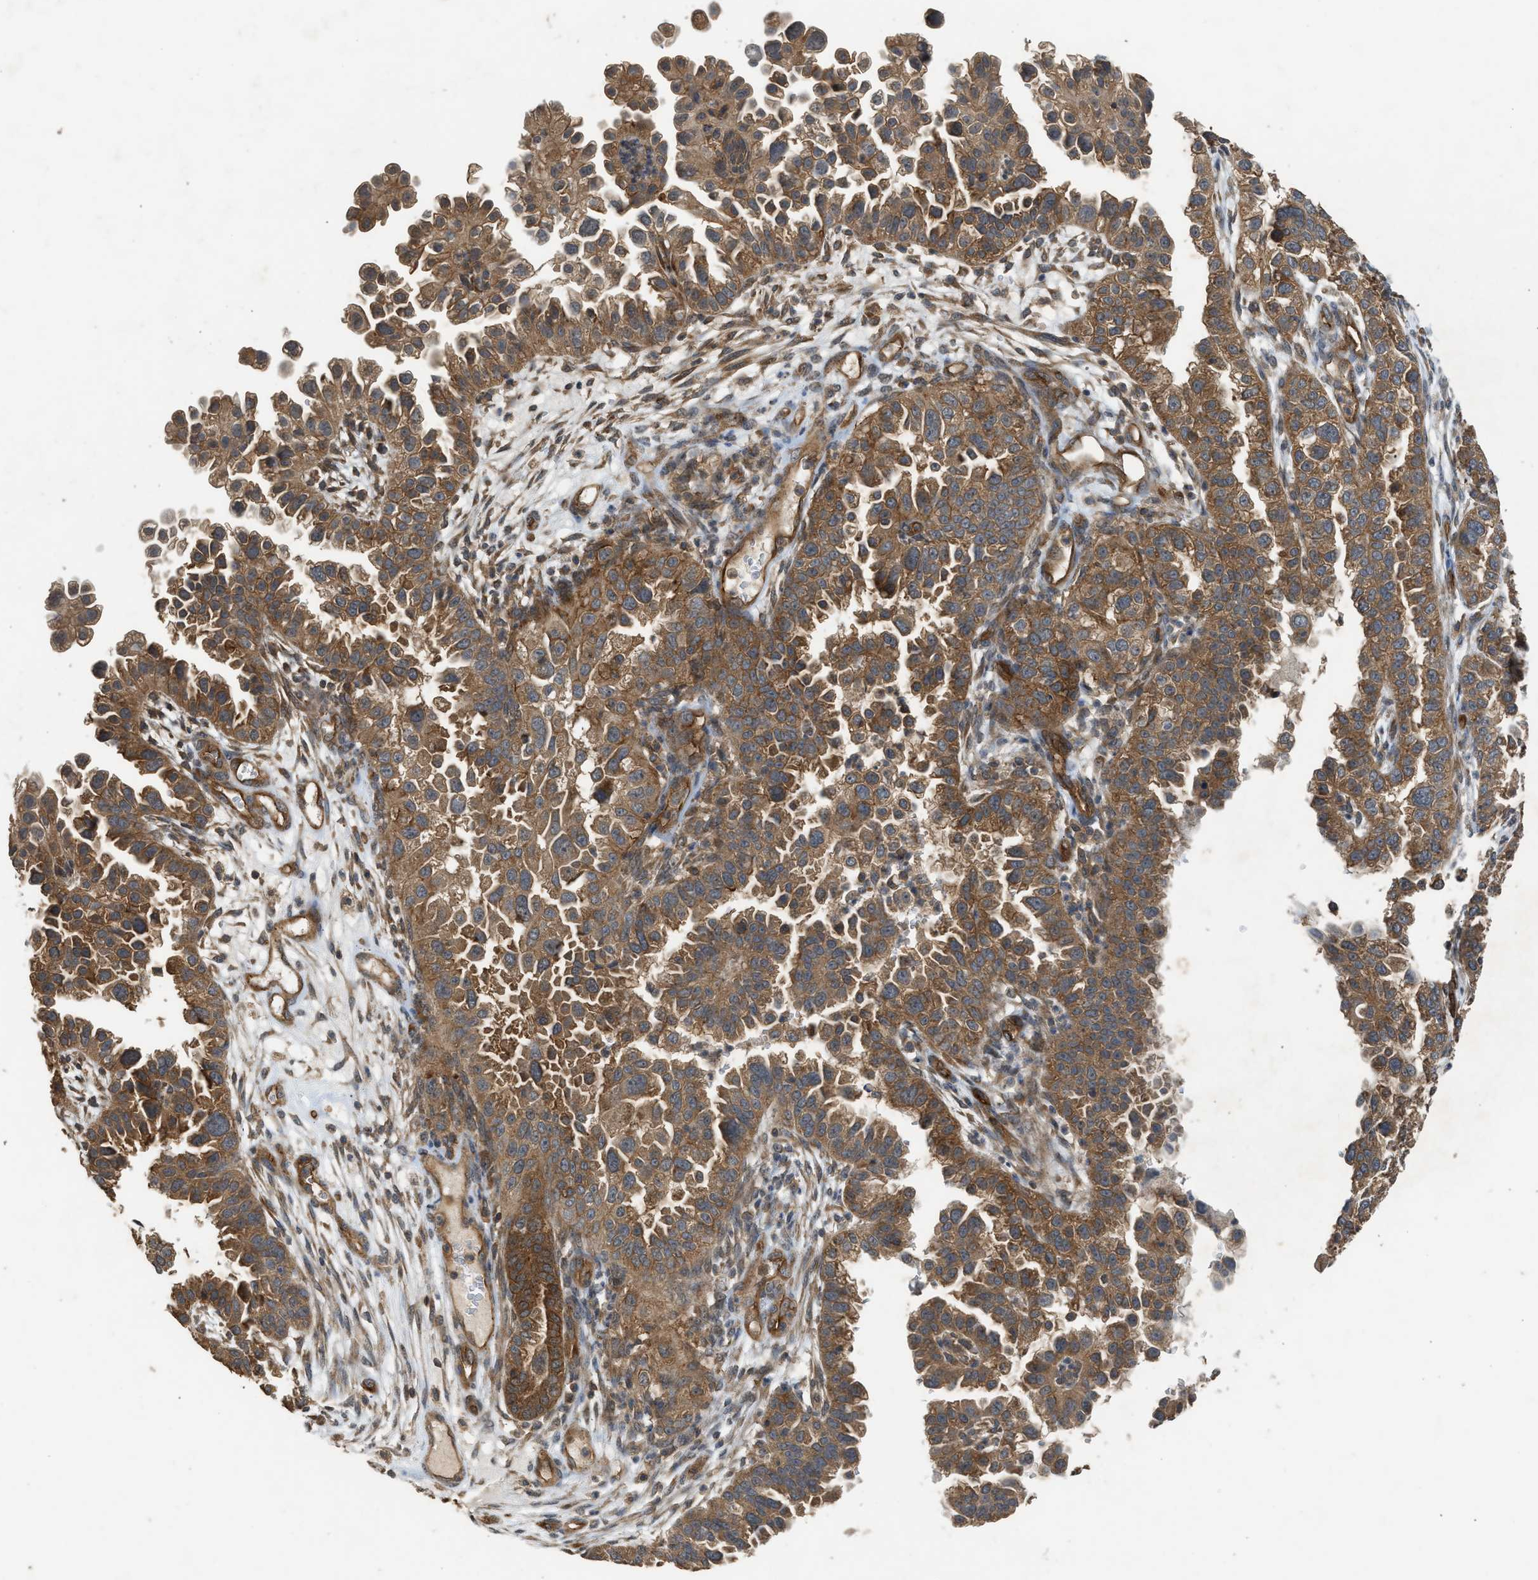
{"staining": {"intensity": "moderate", "quantity": ">75%", "location": "cytoplasmic/membranous"}, "tissue": "endometrial cancer", "cell_type": "Tumor cells", "image_type": "cancer", "snomed": [{"axis": "morphology", "description": "Adenocarcinoma, NOS"}, {"axis": "topography", "description": "Endometrium"}], "caption": "Endometrial adenocarcinoma stained for a protein displays moderate cytoplasmic/membranous positivity in tumor cells. (brown staining indicates protein expression, while blue staining denotes nuclei).", "gene": "HIP1R", "patient": {"sex": "female", "age": 85}}